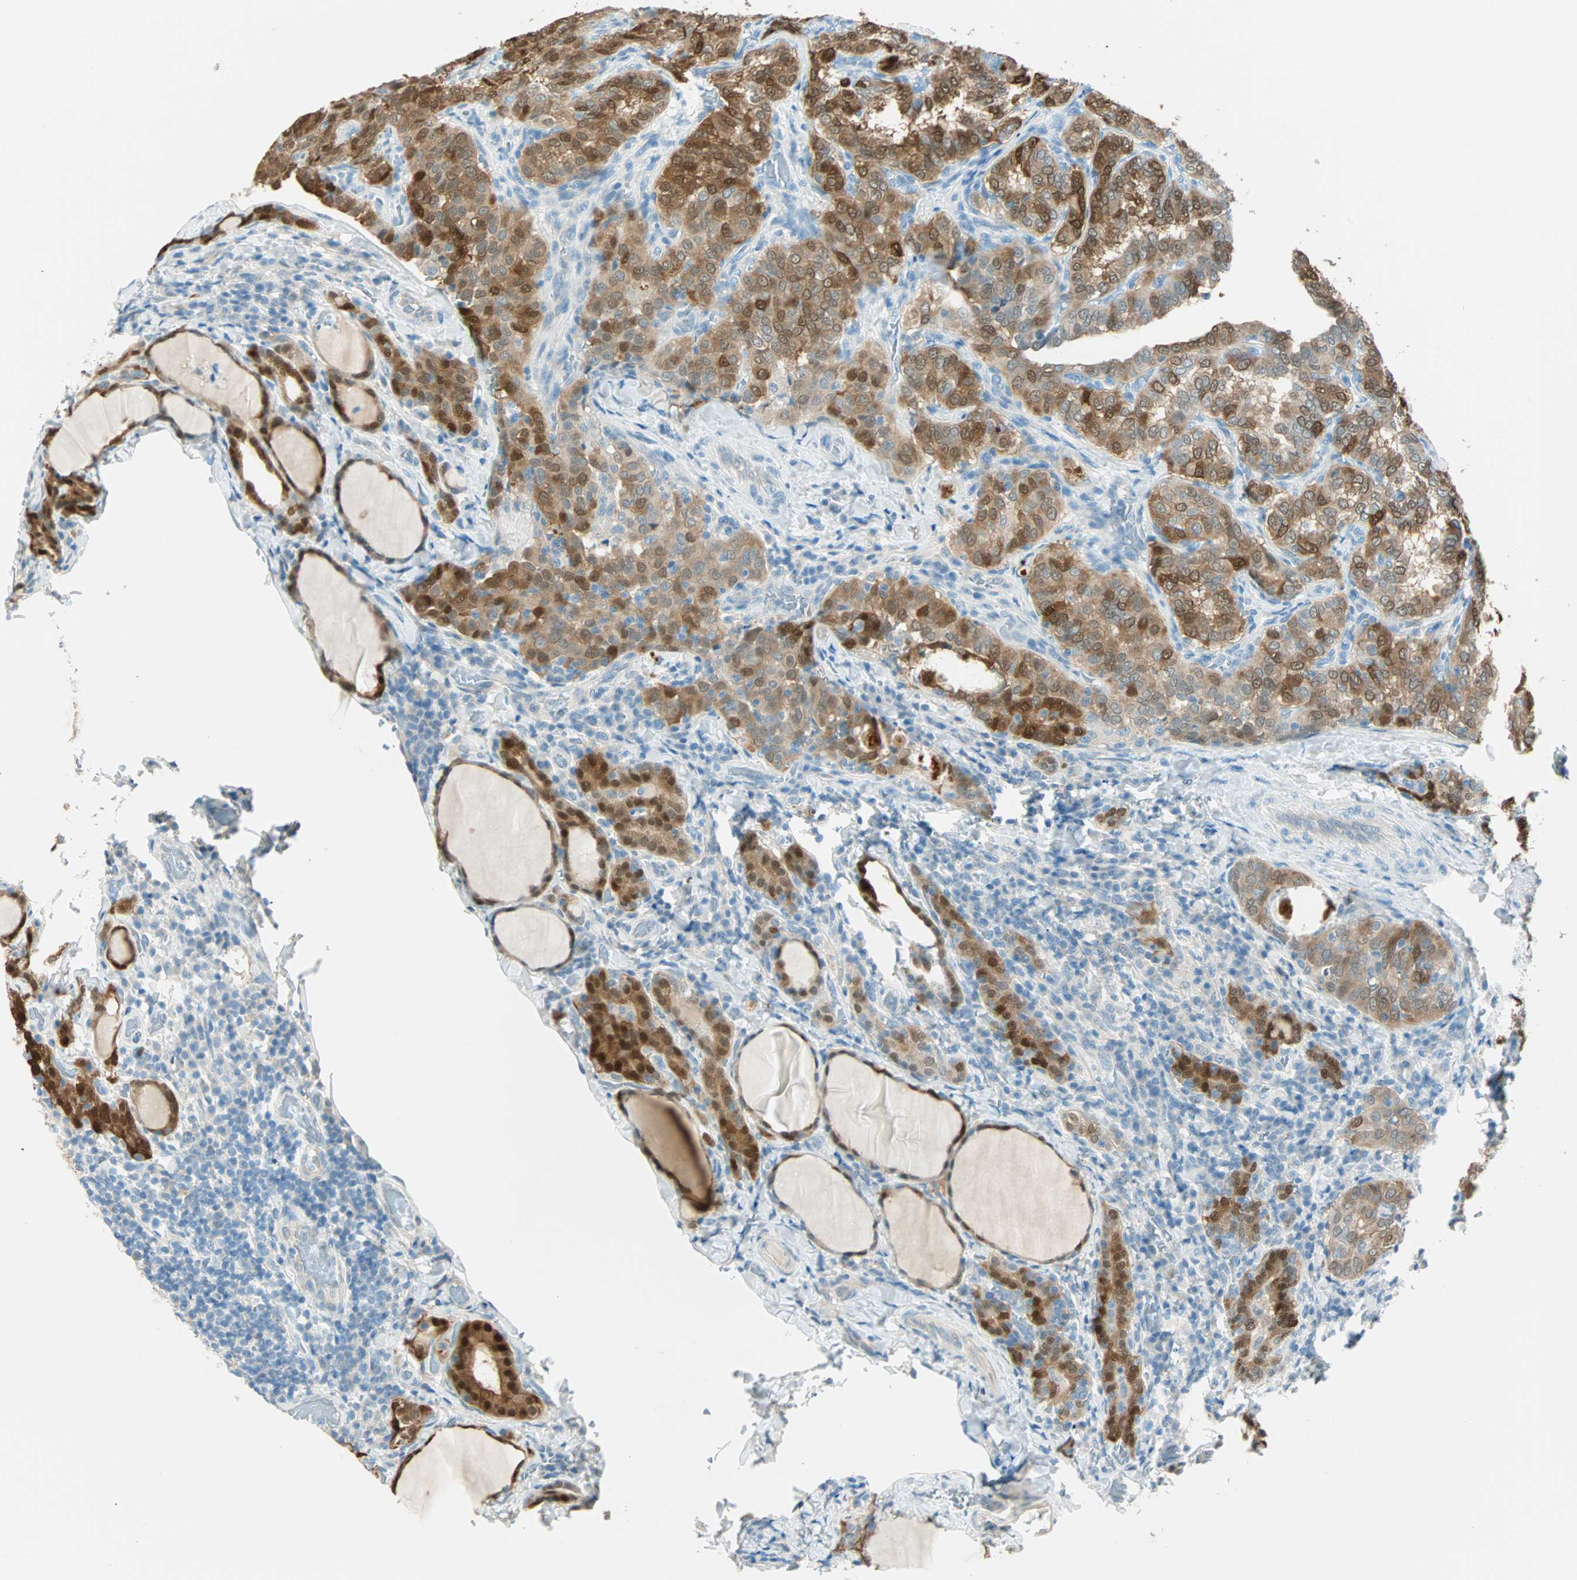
{"staining": {"intensity": "strong", "quantity": ">75%", "location": "cytoplasmic/membranous,nuclear"}, "tissue": "thyroid cancer", "cell_type": "Tumor cells", "image_type": "cancer", "snomed": [{"axis": "morphology", "description": "Normal tissue, NOS"}, {"axis": "morphology", "description": "Papillary adenocarcinoma, NOS"}, {"axis": "topography", "description": "Thyroid gland"}], "caption": "Immunohistochemical staining of human thyroid papillary adenocarcinoma exhibits strong cytoplasmic/membranous and nuclear protein staining in about >75% of tumor cells.", "gene": "S100A1", "patient": {"sex": "female", "age": 30}}